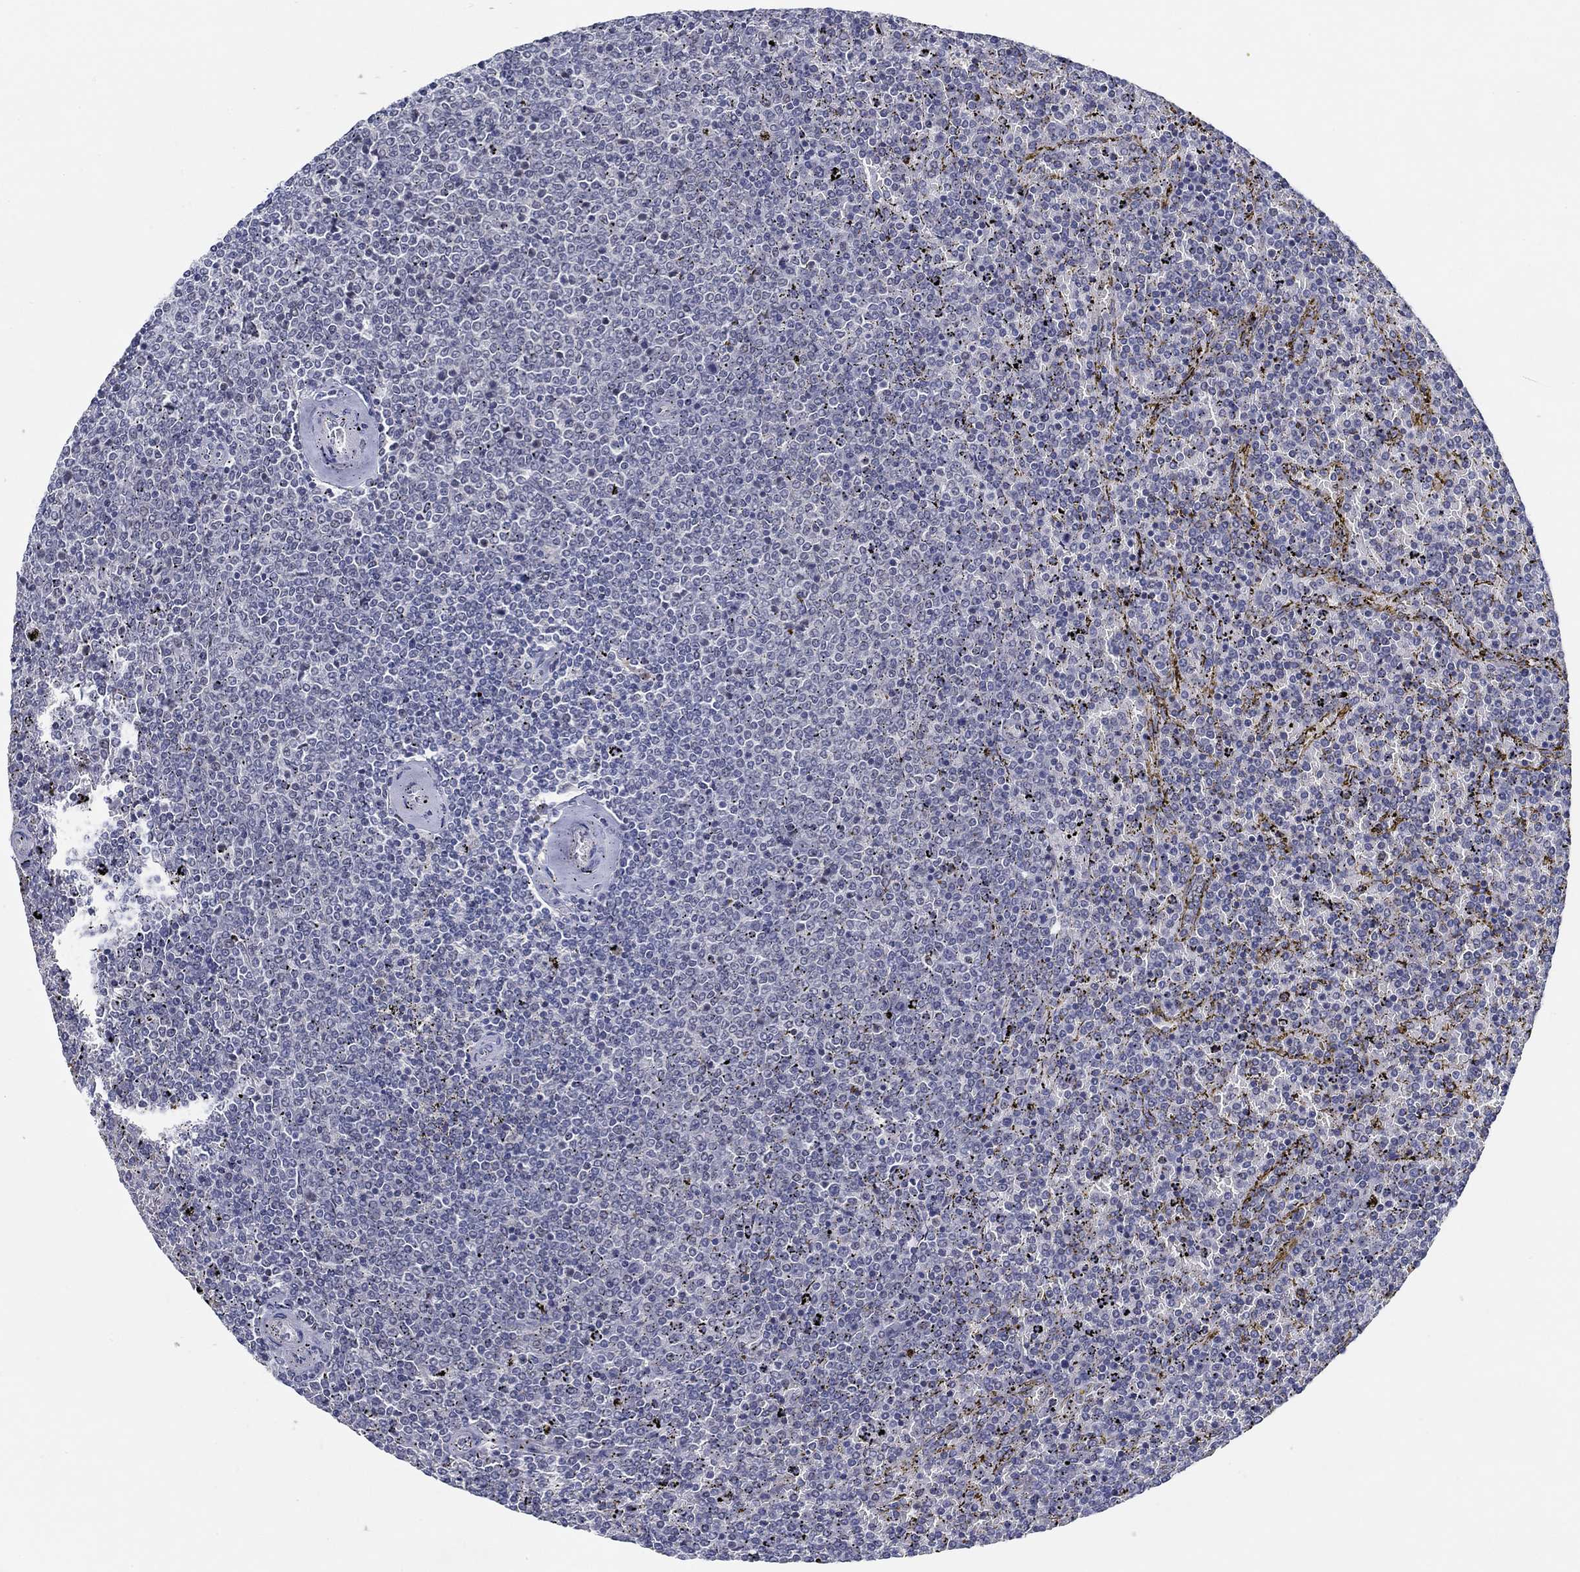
{"staining": {"intensity": "negative", "quantity": "none", "location": "none"}, "tissue": "lymphoma", "cell_type": "Tumor cells", "image_type": "cancer", "snomed": [{"axis": "morphology", "description": "Malignant lymphoma, non-Hodgkin's type, Low grade"}, {"axis": "topography", "description": "Spleen"}], "caption": "Micrograph shows no significant protein expression in tumor cells of lymphoma. Nuclei are stained in blue.", "gene": "SLC34A1", "patient": {"sex": "female", "age": 77}}